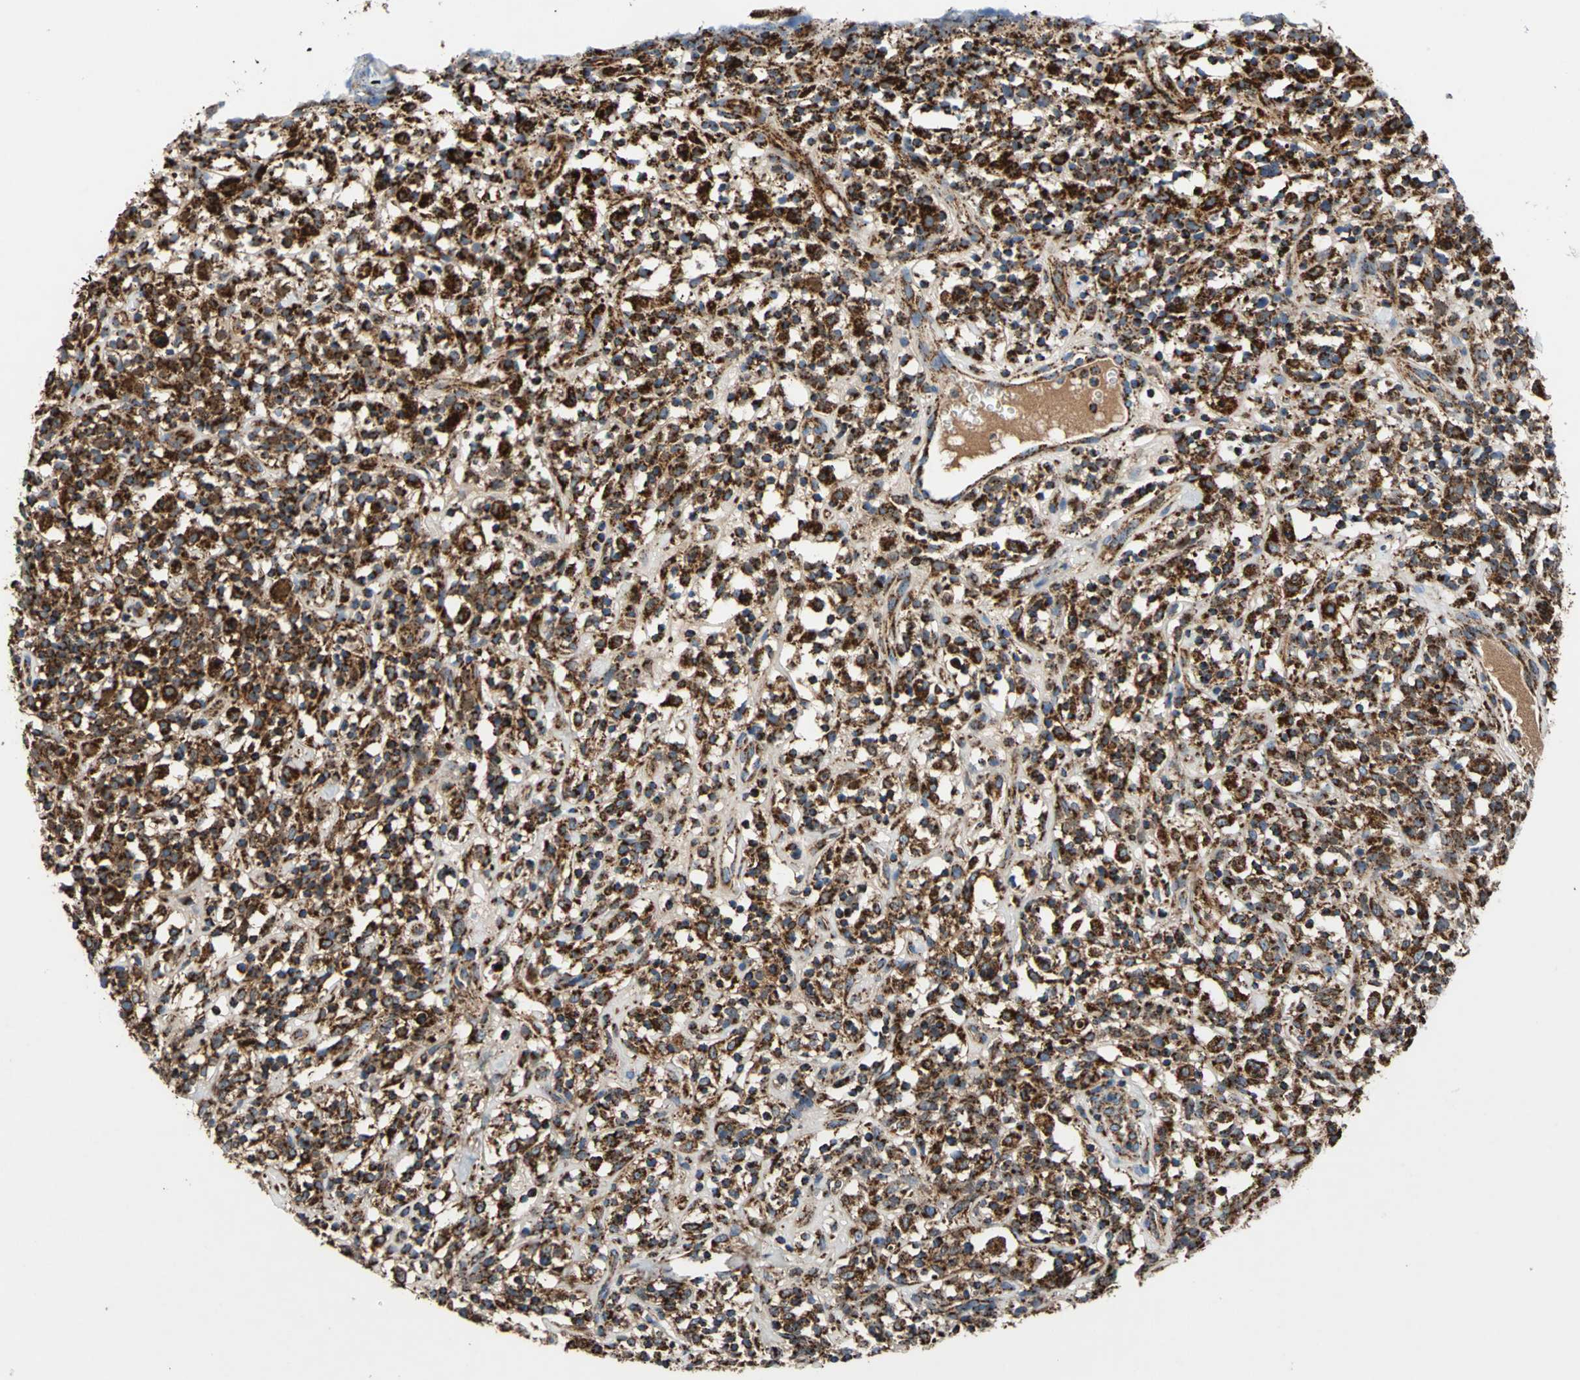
{"staining": {"intensity": "strong", "quantity": ">75%", "location": "cytoplasmic/membranous"}, "tissue": "lymphoma", "cell_type": "Tumor cells", "image_type": "cancer", "snomed": [{"axis": "morphology", "description": "Malignant lymphoma, non-Hodgkin's type, High grade"}, {"axis": "topography", "description": "Lymph node"}], "caption": "Human lymphoma stained with a protein marker exhibits strong staining in tumor cells.", "gene": "ECH1", "patient": {"sex": "female", "age": 73}}